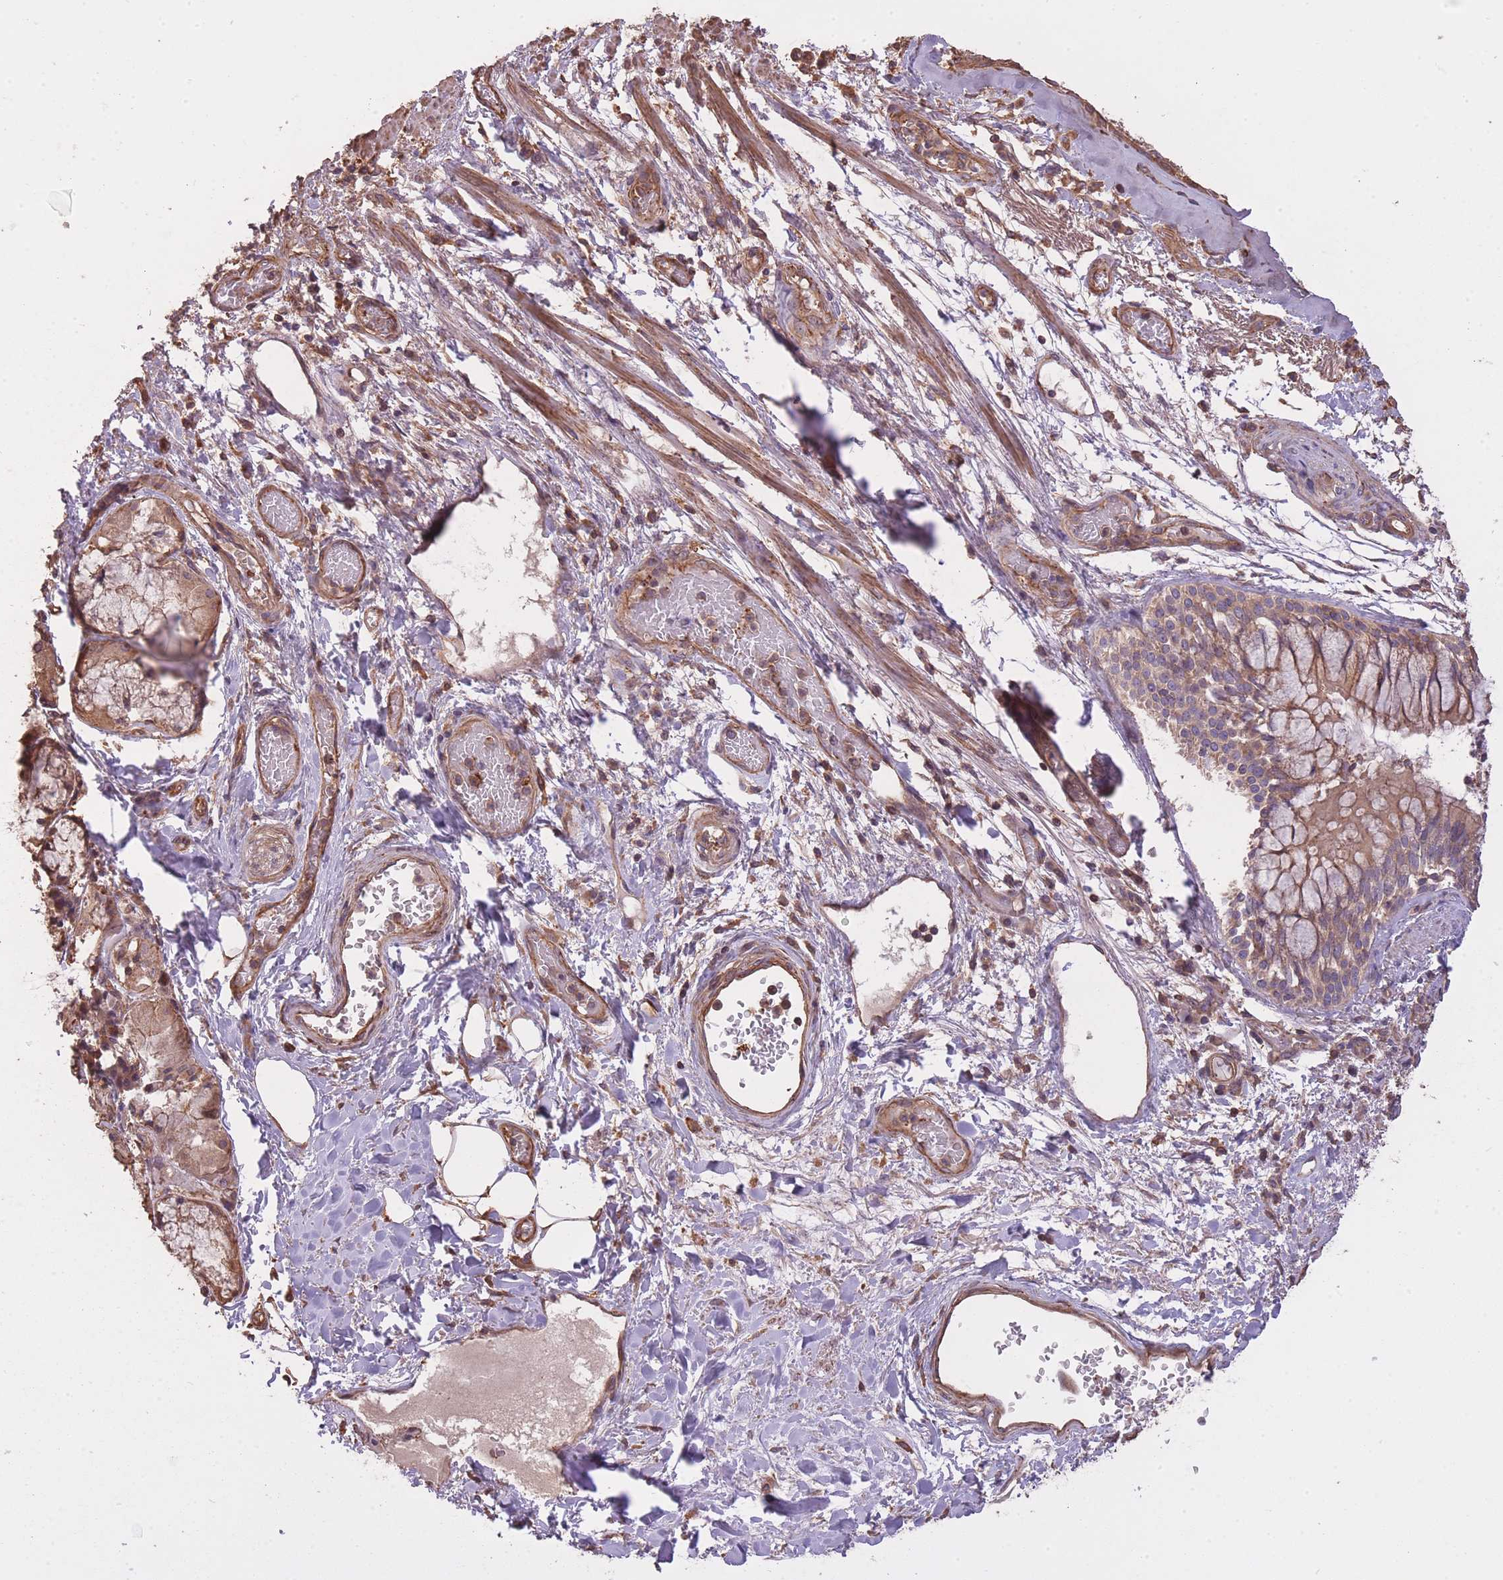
{"staining": {"intensity": "moderate", "quantity": ">75%", "location": "cytoplasmic/membranous"}, "tissue": "bronchus", "cell_type": "Respiratory epithelial cells", "image_type": "normal", "snomed": [{"axis": "morphology", "description": "Normal tissue, NOS"}, {"axis": "topography", "description": "Cartilage tissue"}, {"axis": "topography", "description": "Bronchus"}], "caption": "High-magnification brightfield microscopy of benign bronchus stained with DAB (3,3'-diaminobenzidine) (brown) and counterstained with hematoxylin (blue). respiratory epithelial cells exhibit moderate cytoplasmic/membranous positivity is present in about>75% of cells.", "gene": "ARMH3", "patient": {"sex": "male", "age": 63}}